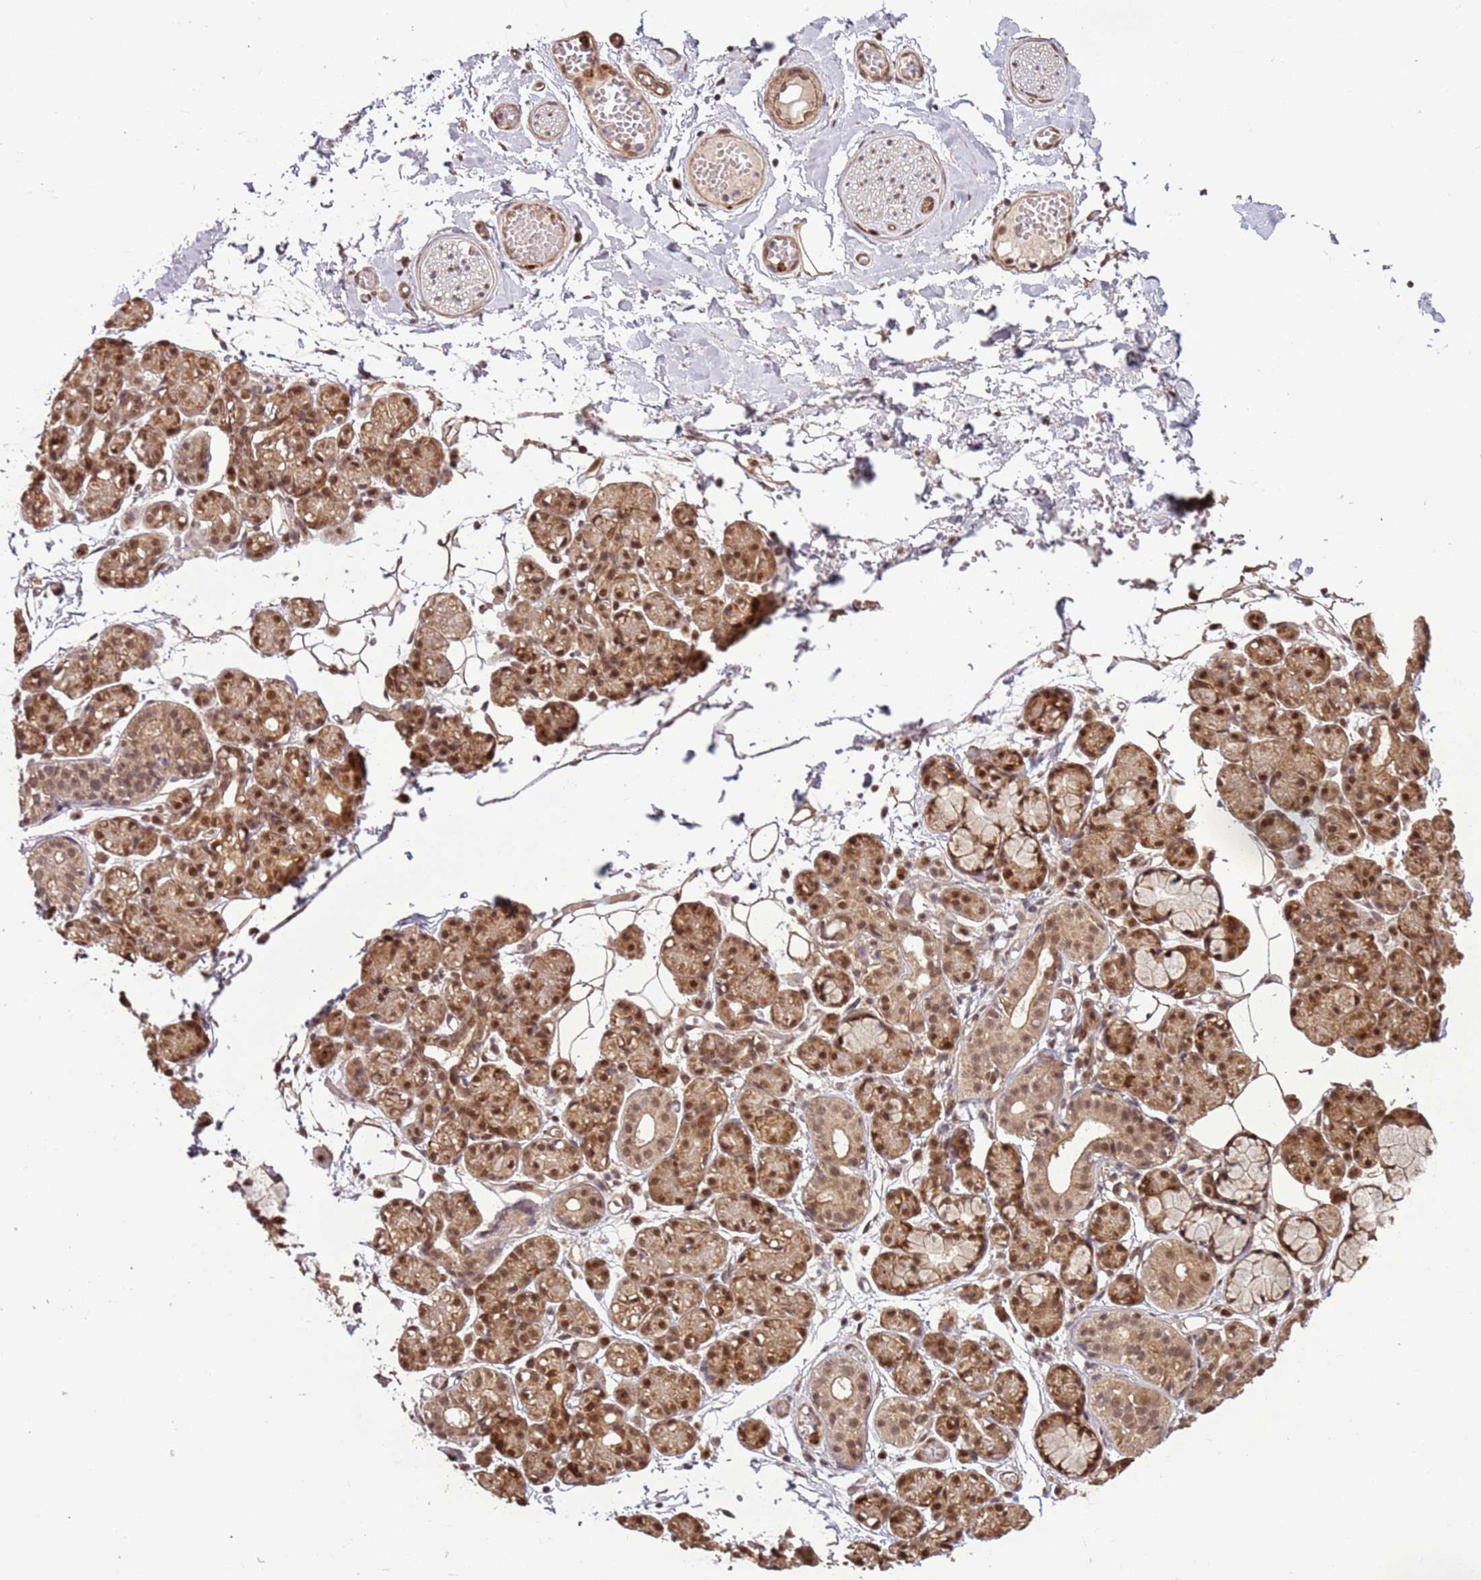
{"staining": {"intensity": "moderate", "quantity": ">75%", "location": "cytoplasmic/membranous,nuclear"}, "tissue": "salivary gland", "cell_type": "Glandular cells", "image_type": "normal", "snomed": [{"axis": "morphology", "description": "Normal tissue, NOS"}, {"axis": "topography", "description": "Salivary gland"}], "caption": "An IHC micrograph of benign tissue is shown. Protein staining in brown highlights moderate cytoplasmic/membranous,nuclear positivity in salivary gland within glandular cells. (DAB IHC with brightfield microscopy, high magnification).", "gene": "POLR3H", "patient": {"sex": "male", "age": 63}}